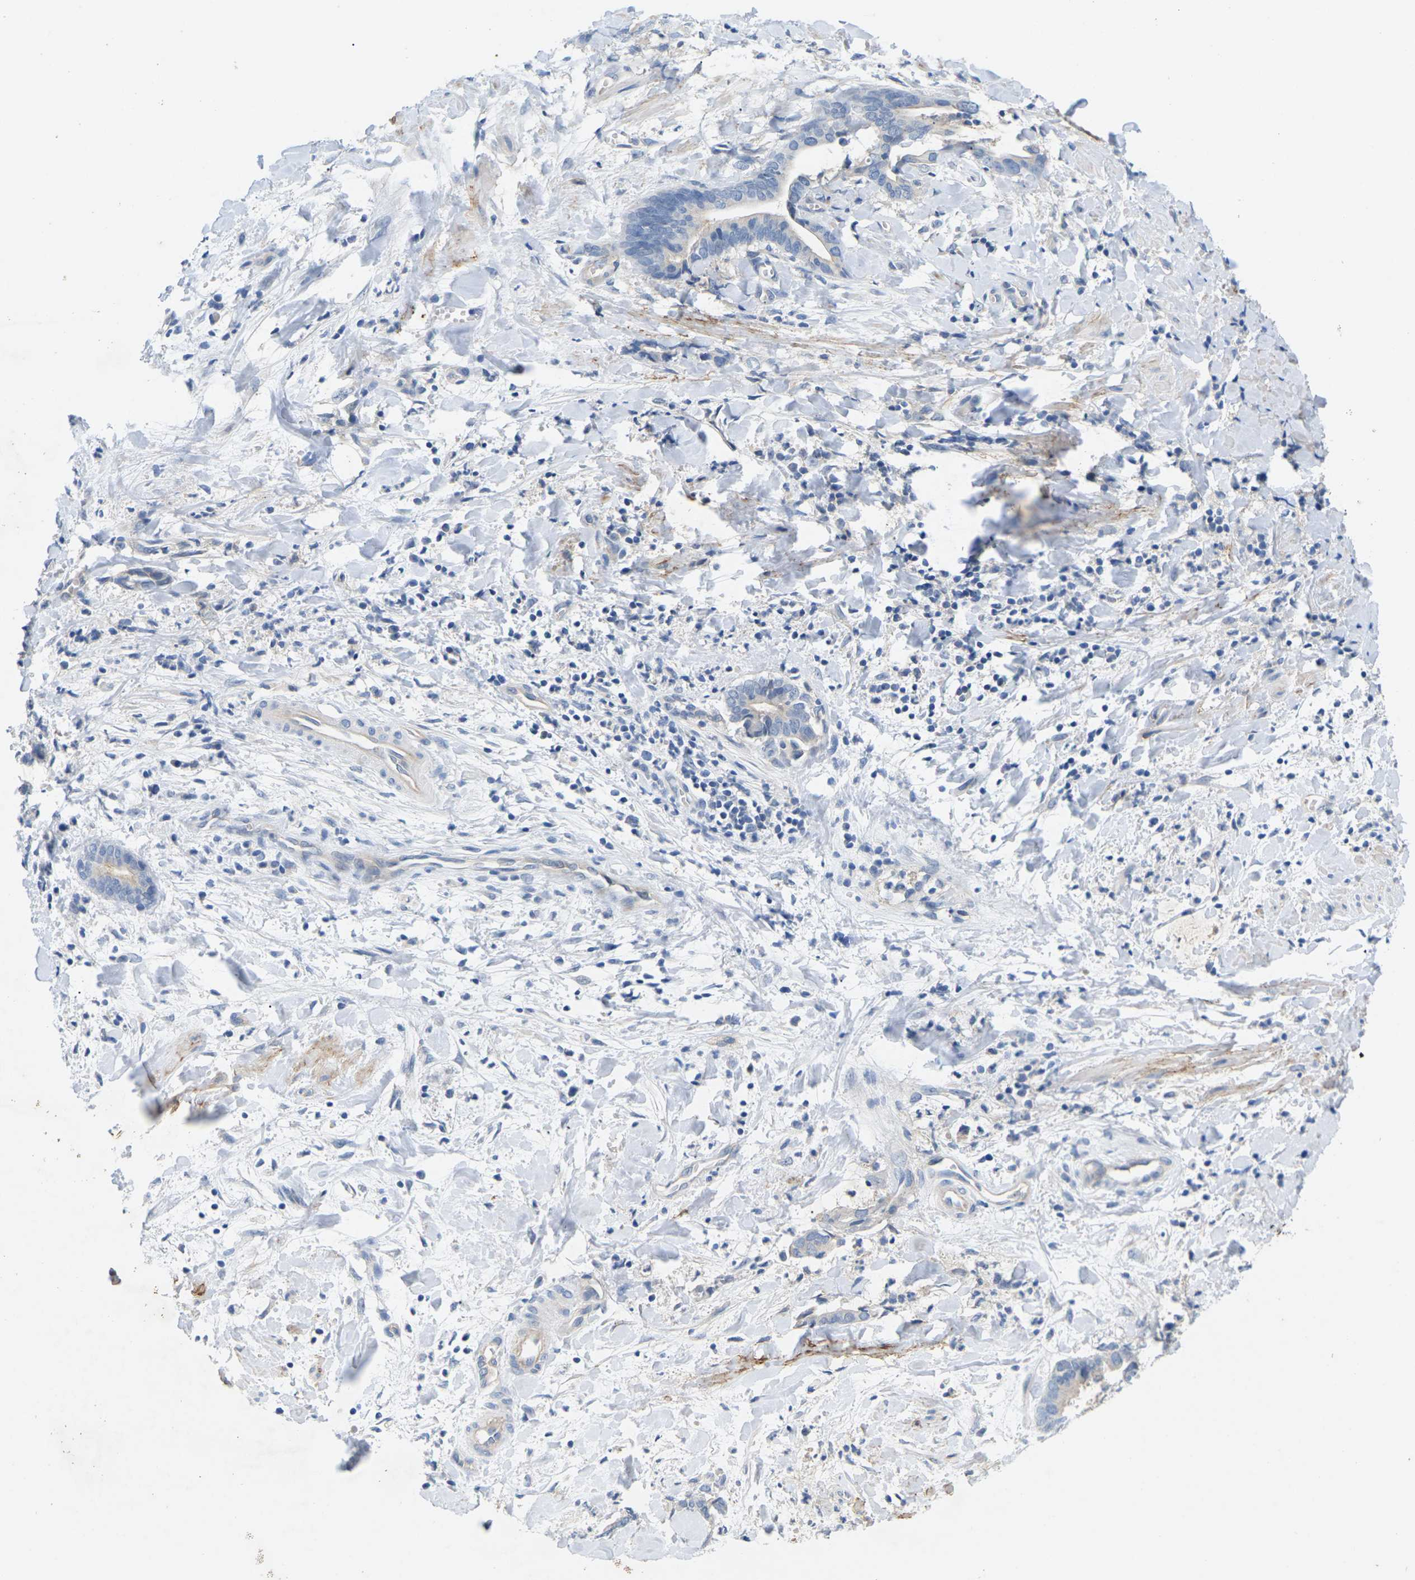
{"staining": {"intensity": "negative", "quantity": "none", "location": "none"}, "tissue": "cervical cancer", "cell_type": "Tumor cells", "image_type": "cancer", "snomed": [{"axis": "morphology", "description": "Adenocarcinoma, NOS"}, {"axis": "topography", "description": "Cervix"}], "caption": "Image shows no protein positivity in tumor cells of cervical cancer tissue.", "gene": "ITGA5", "patient": {"sex": "female", "age": 44}}